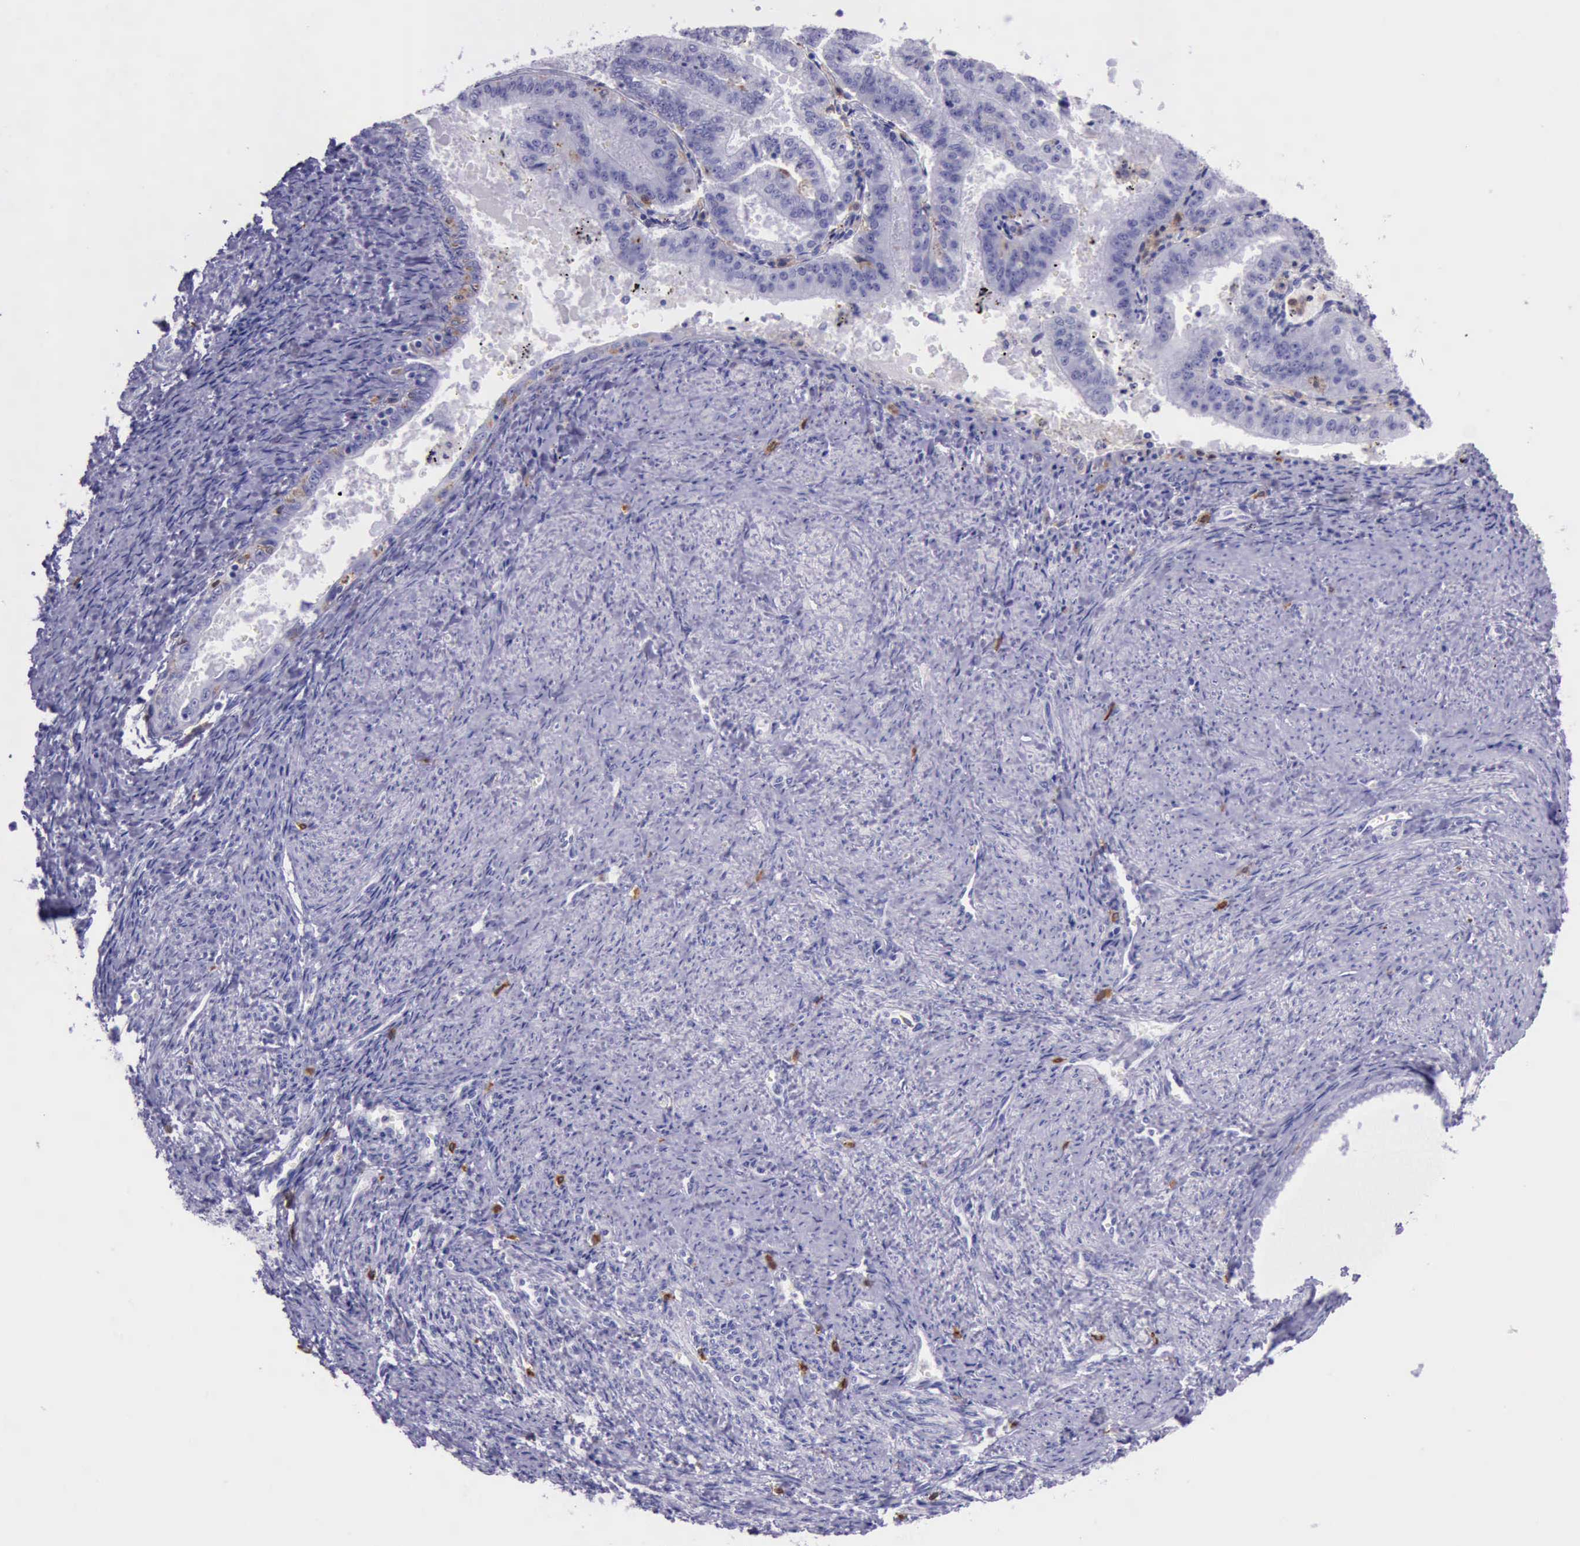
{"staining": {"intensity": "negative", "quantity": "none", "location": "none"}, "tissue": "endometrial cancer", "cell_type": "Tumor cells", "image_type": "cancer", "snomed": [{"axis": "morphology", "description": "Adenocarcinoma, NOS"}, {"axis": "topography", "description": "Endometrium"}], "caption": "Tumor cells are negative for brown protein staining in adenocarcinoma (endometrial).", "gene": "BTK", "patient": {"sex": "female", "age": 66}}